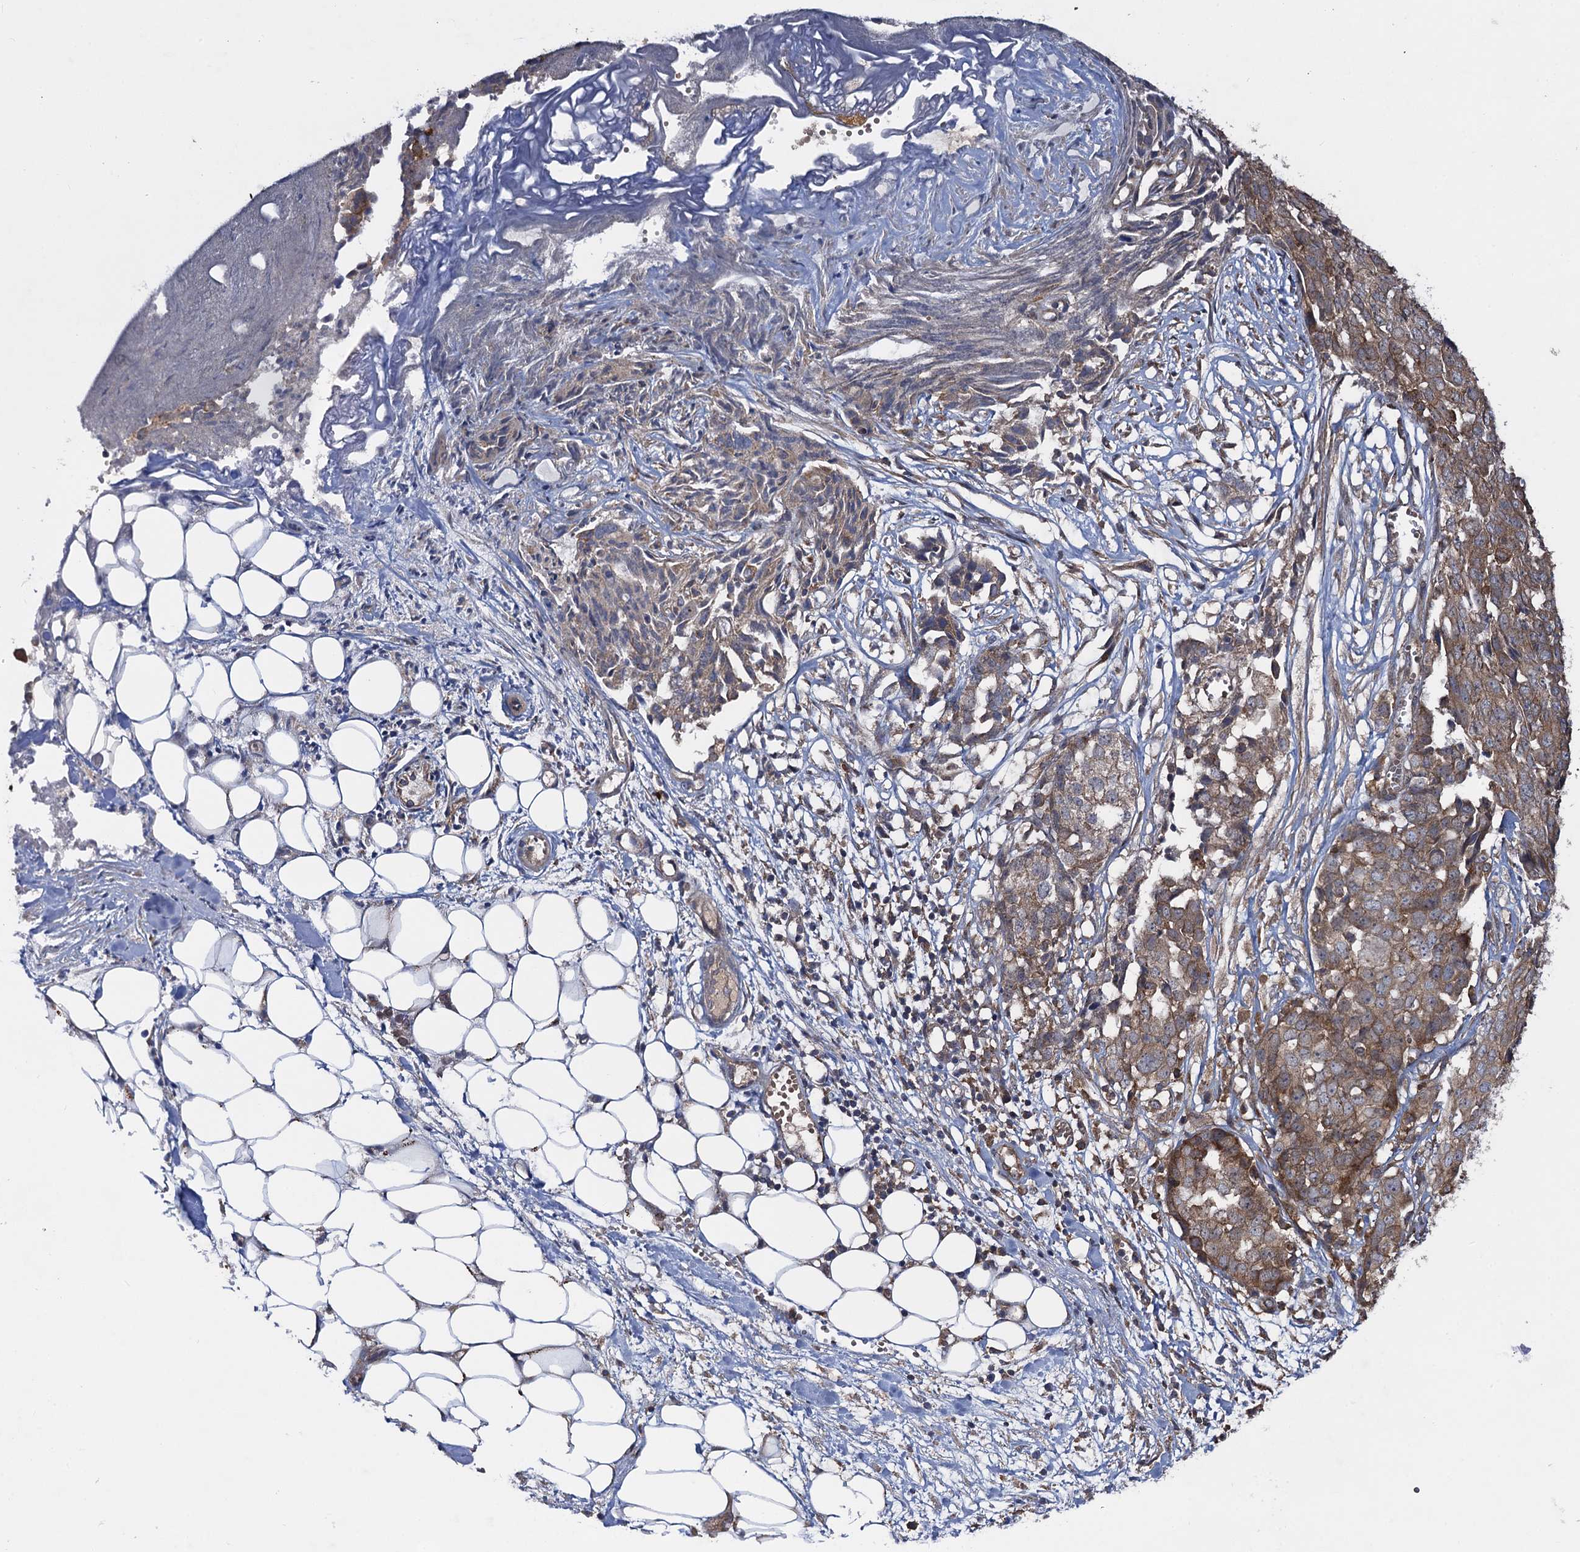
{"staining": {"intensity": "moderate", "quantity": ">75%", "location": "cytoplasmic/membranous"}, "tissue": "ovarian cancer", "cell_type": "Tumor cells", "image_type": "cancer", "snomed": [{"axis": "morphology", "description": "Cystadenocarcinoma, serous, NOS"}, {"axis": "topography", "description": "Soft tissue"}, {"axis": "topography", "description": "Ovary"}], "caption": "Brown immunohistochemical staining in human ovarian serous cystadenocarcinoma exhibits moderate cytoplasmic/membranous positivity in approximately >75% of tumor cells. The staining was performed using DAB, with brown indicating positive protein expression. Nuclei are stained blue with hematoxylin.", "gene": "HAUS1", "patient": {"sex": "female", "age": 57}}